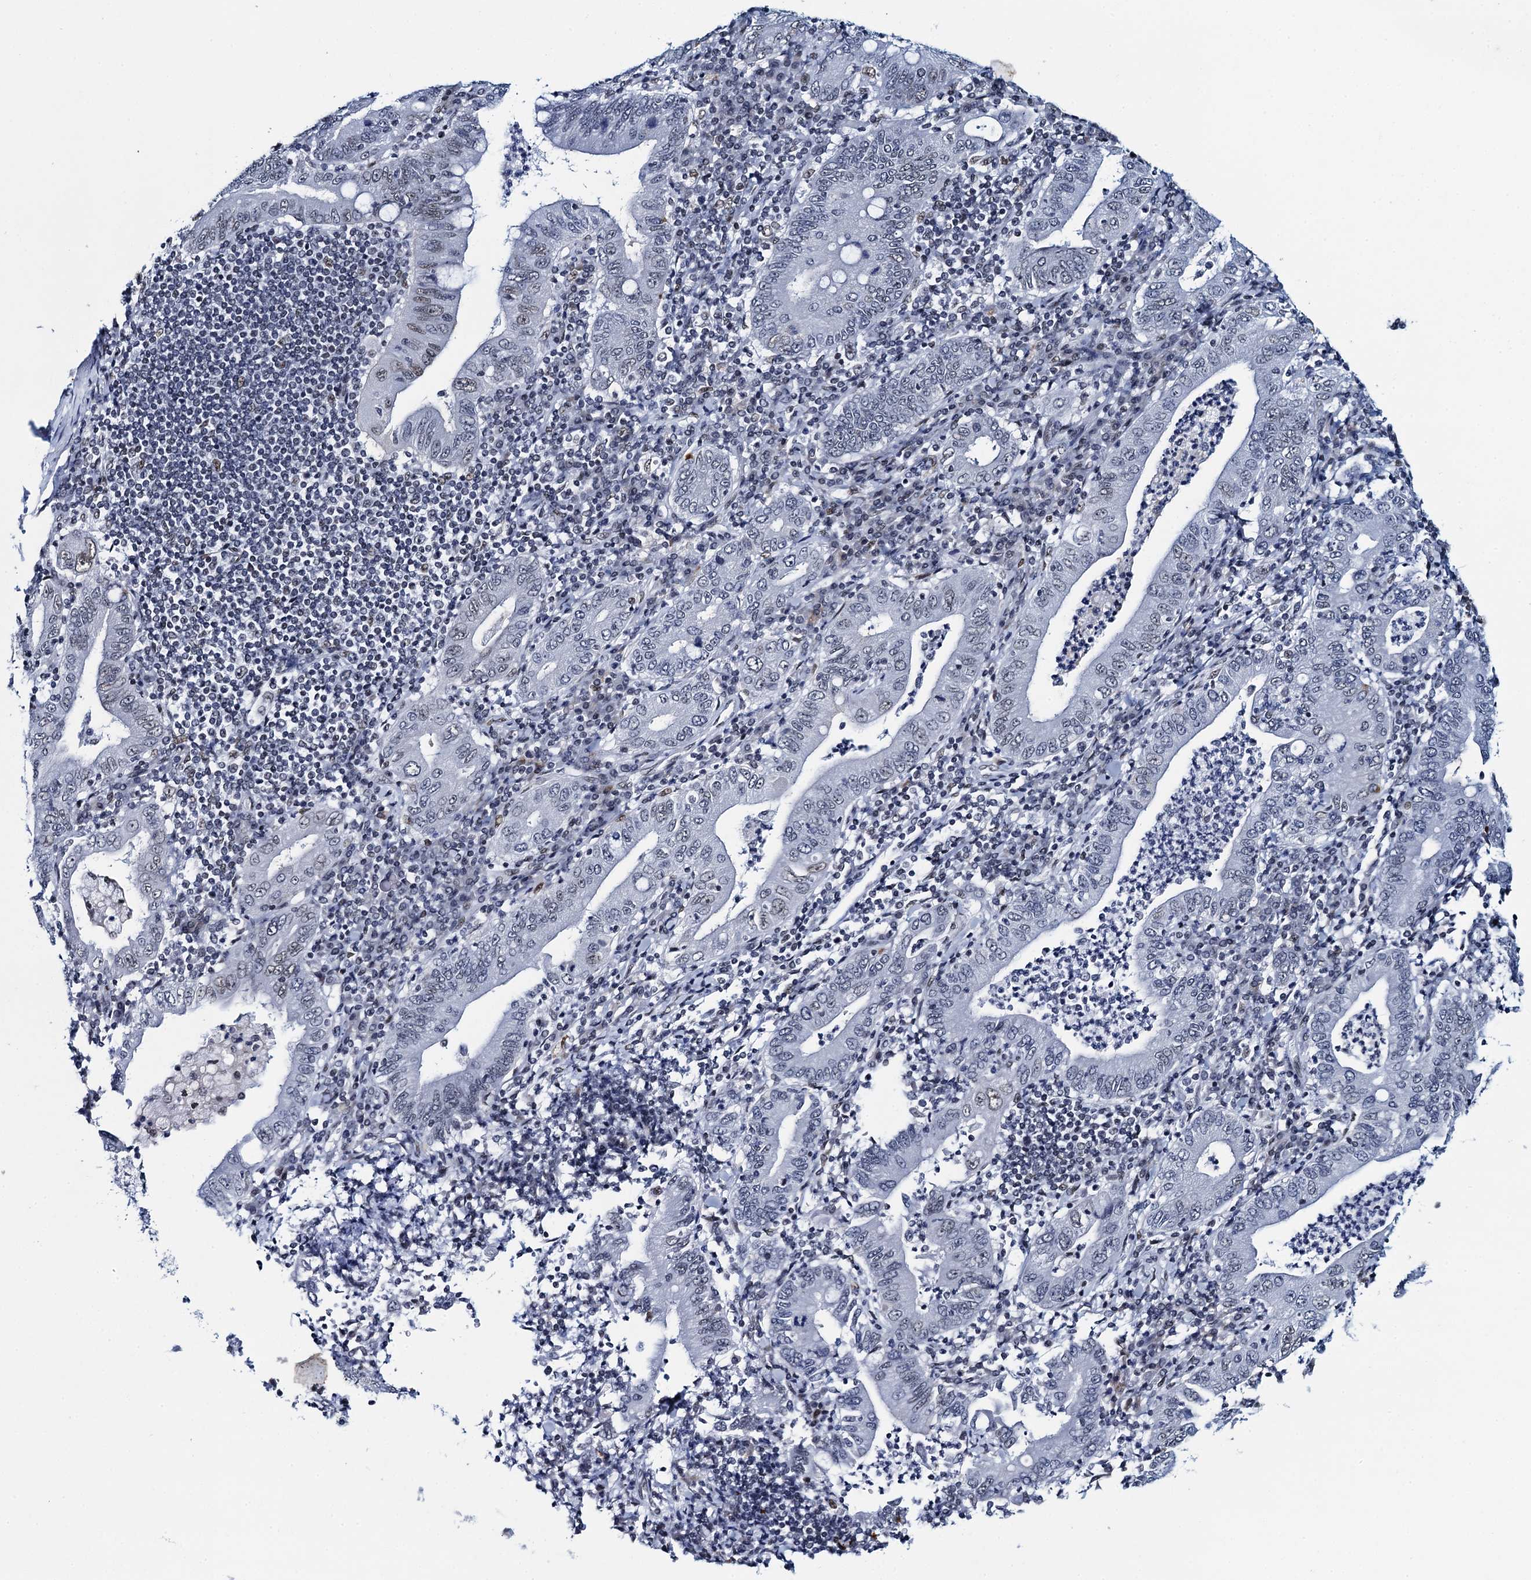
{"staining": {"intensity": "moderate", "quantity": "<25%", "location": "nuclear"}, "tissue": "stomach cancer", "cell_type": "Tumor cells", "image_type": "cancer", "snomed": [{"axis": "morphology", "description": "Normal tissue, NOS"}, {"axis": "morphology", "description": "Adenocarcinoma, NOS"}, {"axis": "topography", "description": "Esophagus"}, {"axis": "topography", "description": "Stomach, upper"}, {"axis": "topography", "description": "Peripheral nerve tissue"}], "caption": "Protein expression analysis of human stomach cancer reveals moderate nuclear positivity in approximately <25% of tumor cells. Immunohistochemistry stains the protein of interest in brown and the nuclei are stained blue.", "gene": "HNRNPUL2", "patient": {"sex": "male", "age": 62}}